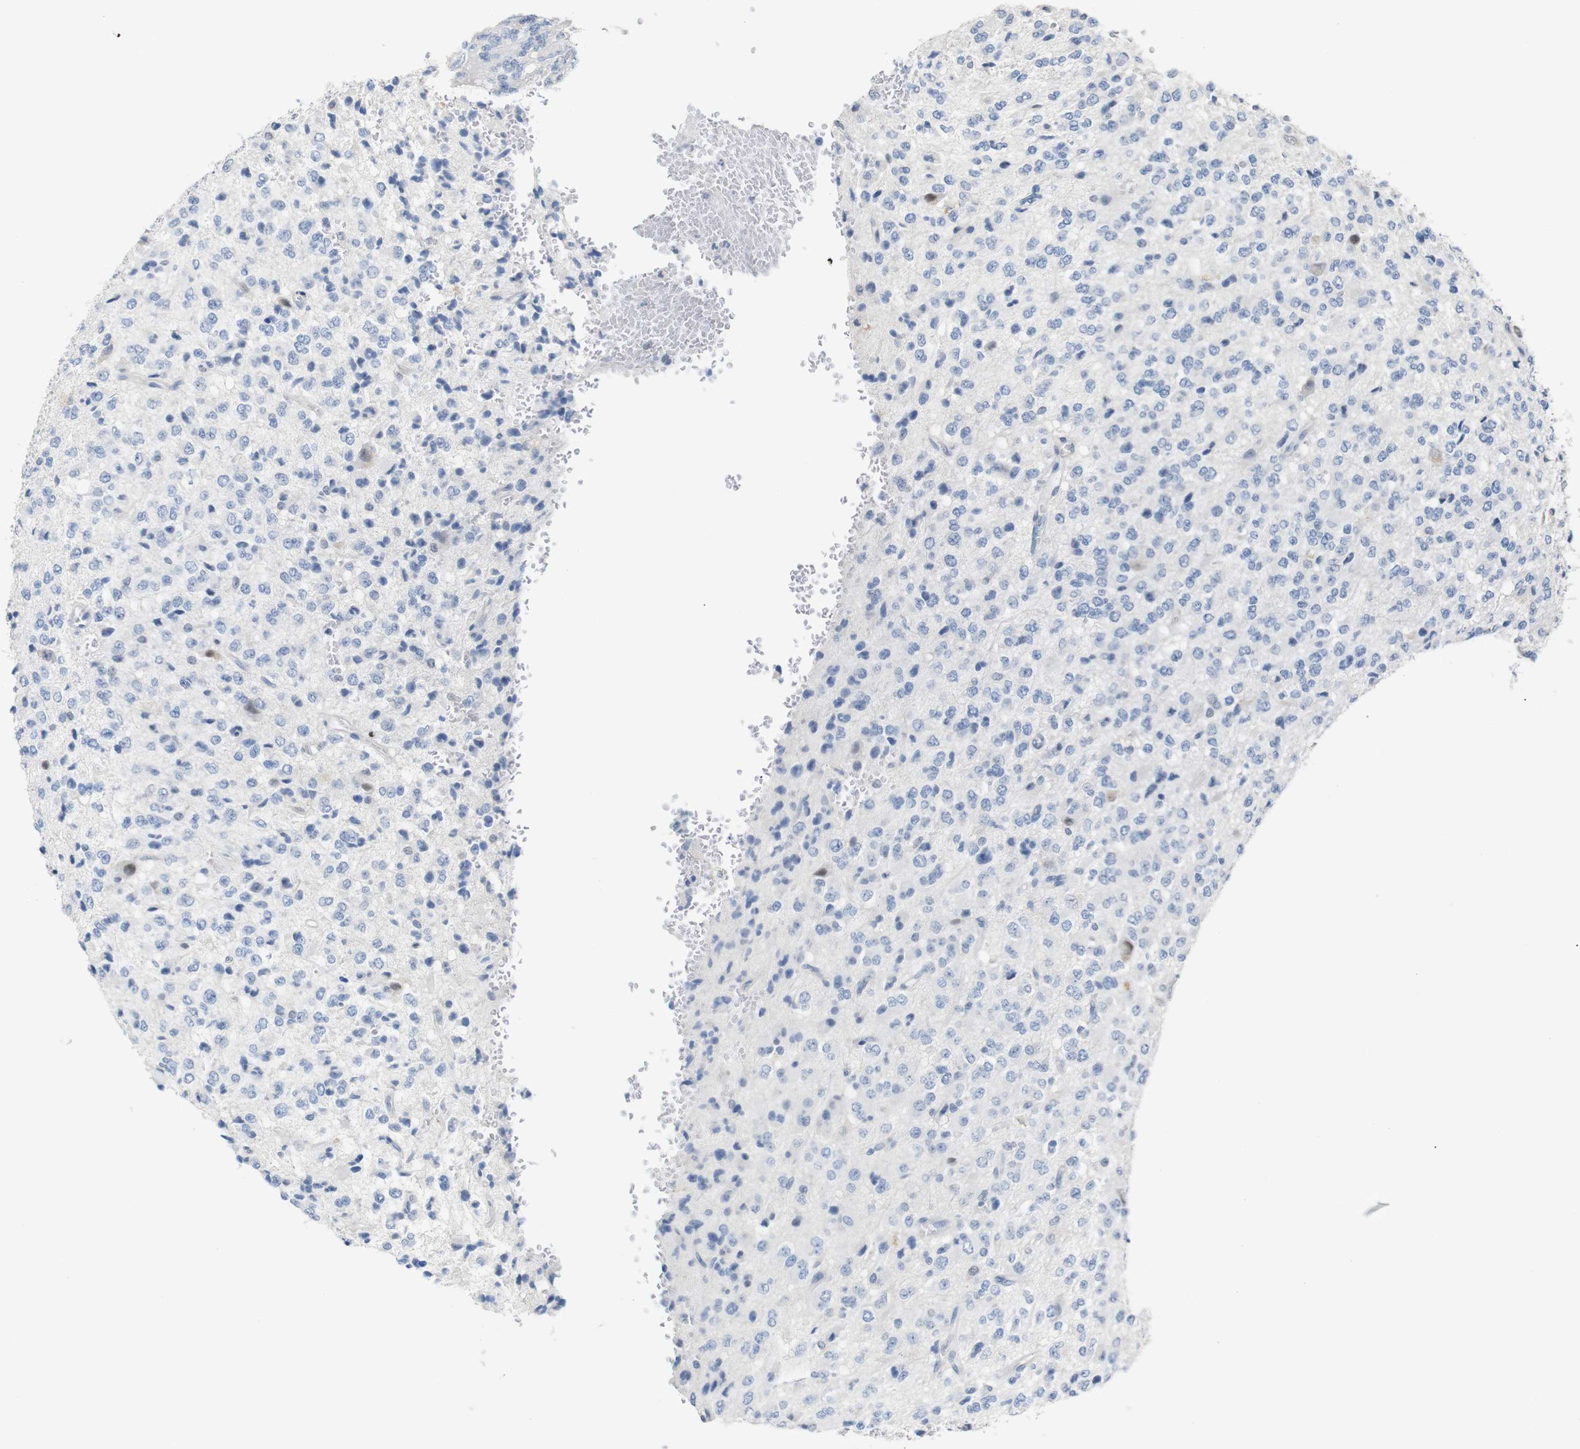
{"staining": {"intensity": "negative", "quantity": "none", "location": "none"}, "tissue": "glioma", "cell_type": "Tumor cells", "image_type": "cancer", "snomed": [{"axis": "morphology", "description": "Glioma, malignant, High grade"}, {"axis": "topography", "description": "pancreas cauda"}], "caption": "A micrograph of glioma stained for a protein demonstrates no brown staining in tumor cells.", "gene": "CHRM5", "patient": {"sex": "male", "age": 60}}